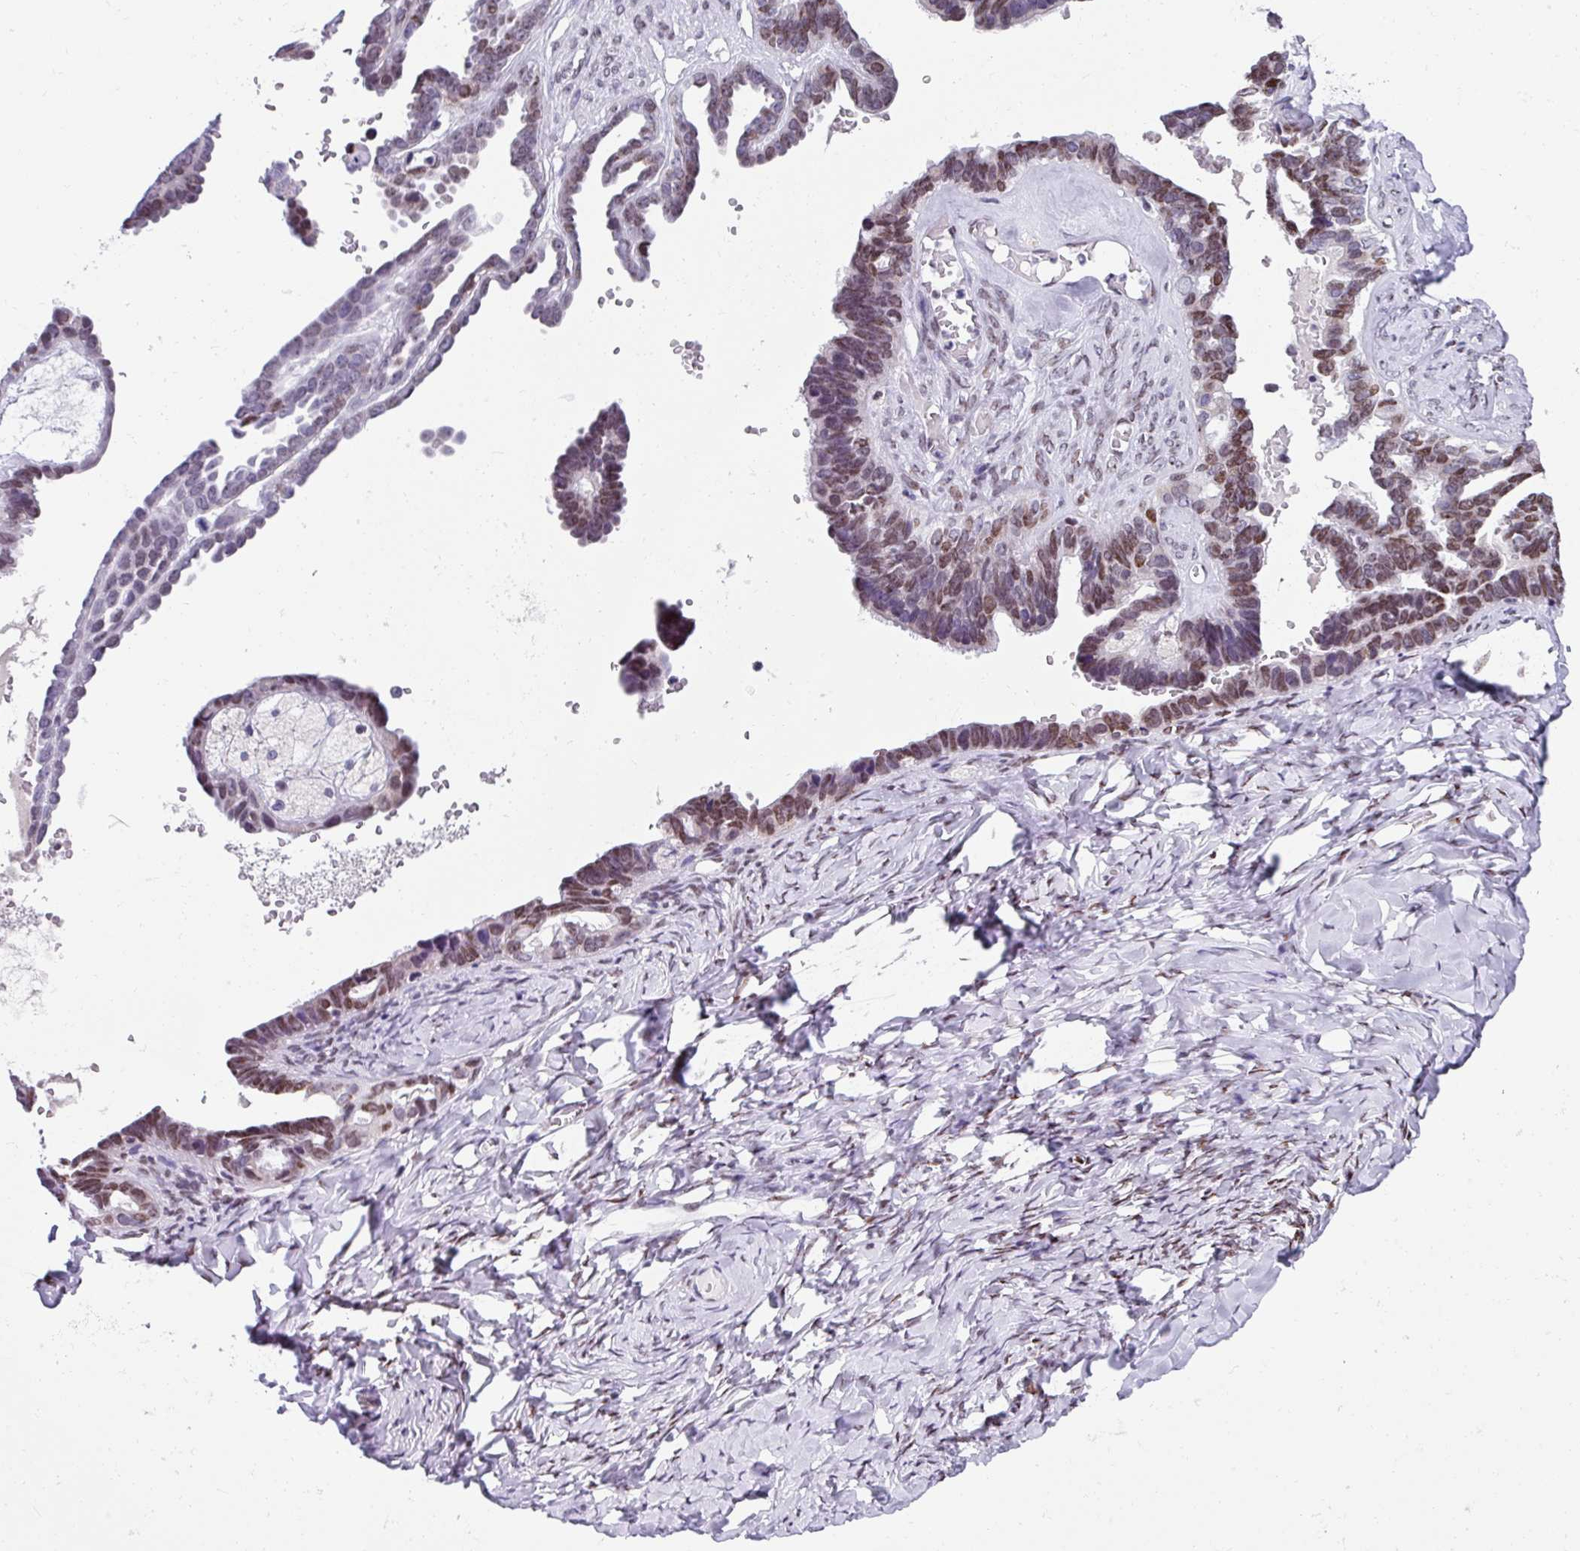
{"staining": {"intensity": "moderate", "quantity": "25%-75%", "location": "nuclear"}, "tissue": "ovarian cancer", "cell_type": "Tumor cells", "image_type": "cancer", "snomed": [{"axis": "morphology", "description": "Cystadenocarcinoma, serous, NOS"}, {"axis": "topography", "description": "Ovary"}], "caption": "Approximately 25%-75% of tumor cells in ovarian serous cystadenocarcinoma exhibit moderate nuclear protein staining as visualized by brown immunohistochemical staining.", "gene": "TCF3", "patient": {"sex": "female", "age": 69}}